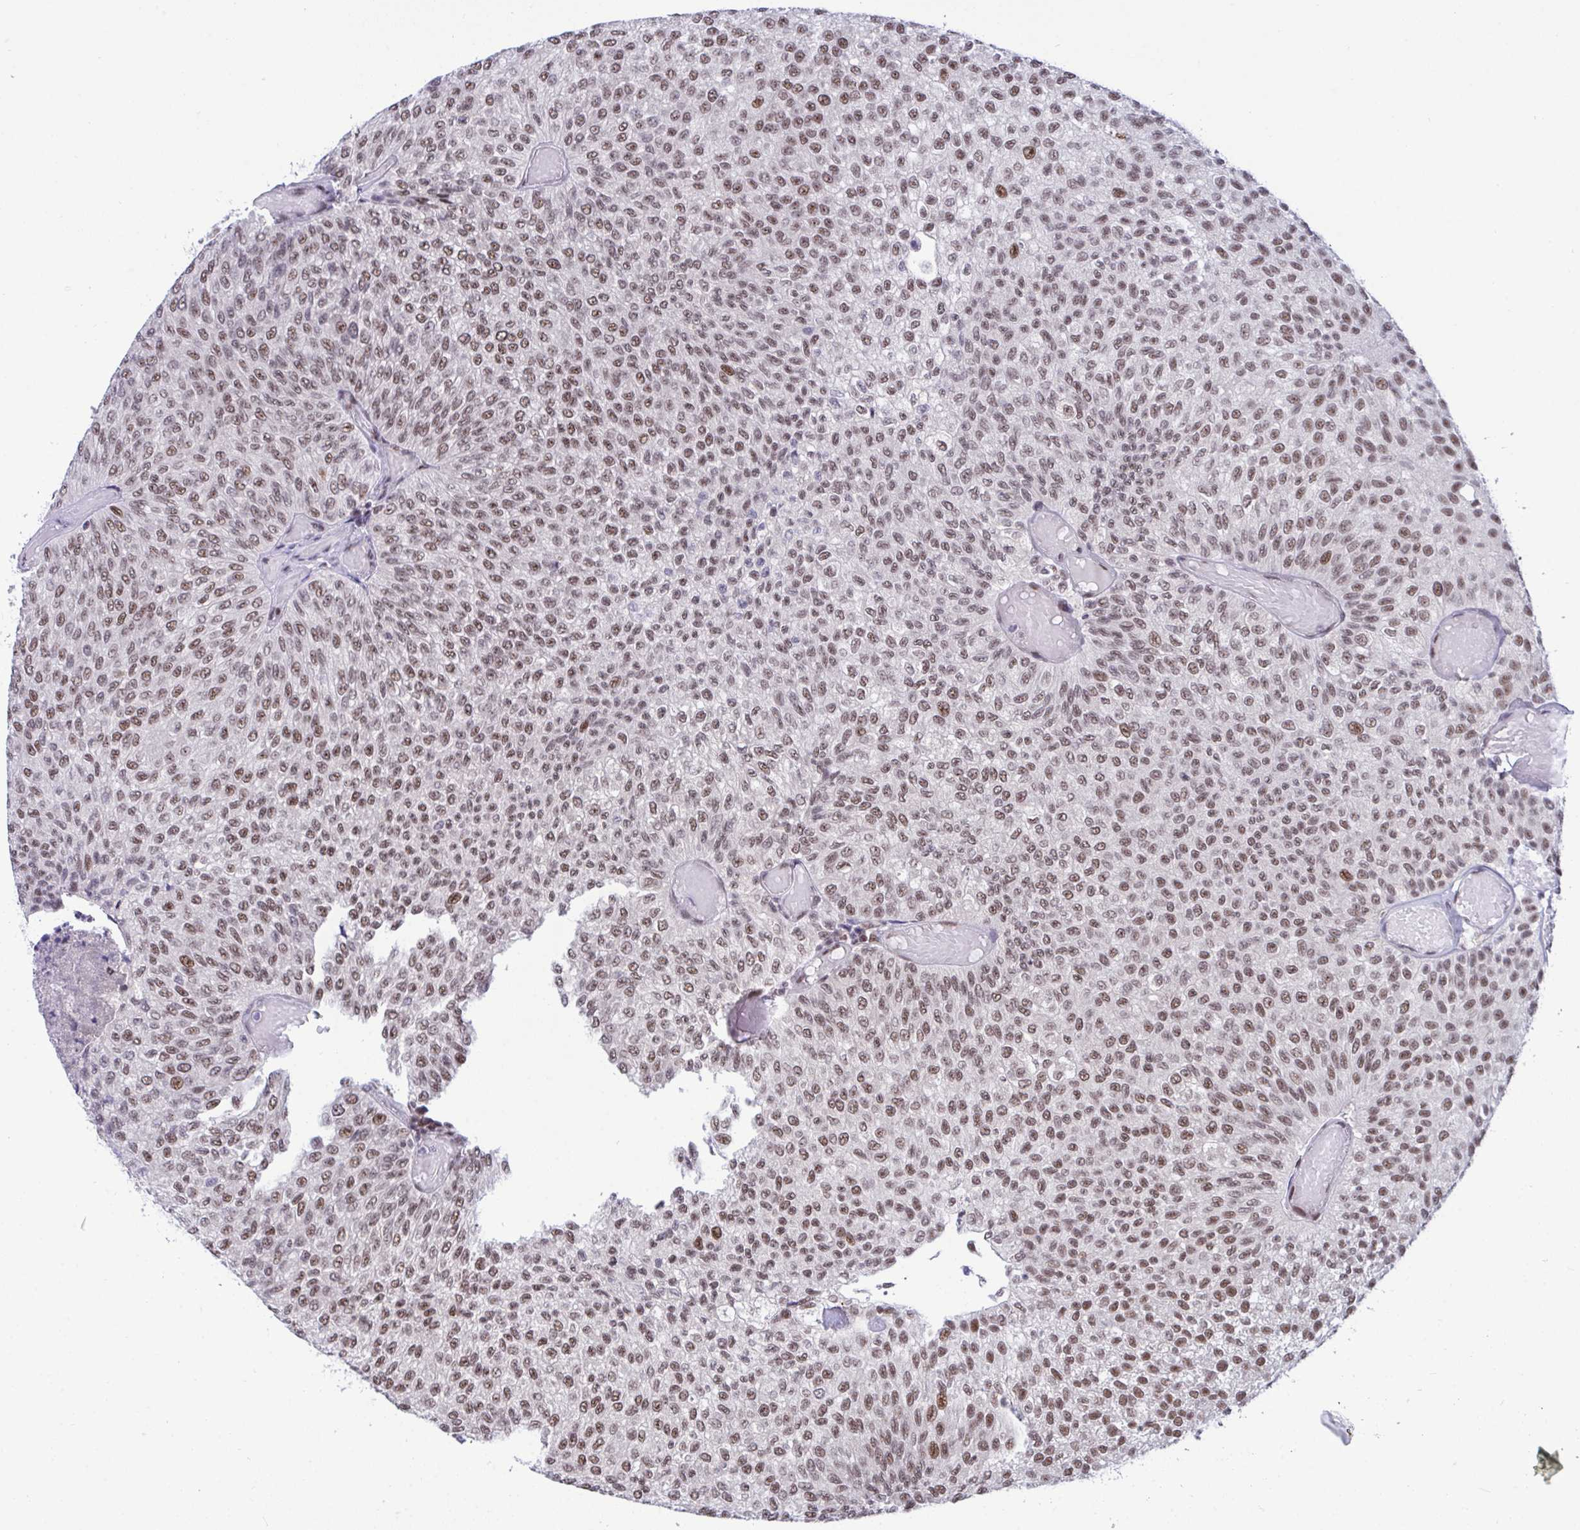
{"staining": {"intensity": "moderate", "quantity": ">75%", "location": "nuclear"}, "tissue": "urothelial cancer", "cell_type": "Tumor cells", "image_type": "cancer", "snomed": [{"axis": "morphology", "description": "Urothelial carcinoma, Low grade"}, {"axis": "topography", "description": "Urinary bladder"}], "caption": "The photomicrograph displays immunohistochemical staining of urothelial cancer. There is moderate nuclear staining is present in about >75% of tumor cells.", "gene": "WBP11", "patient": {"sex": "male", "age": 78}}